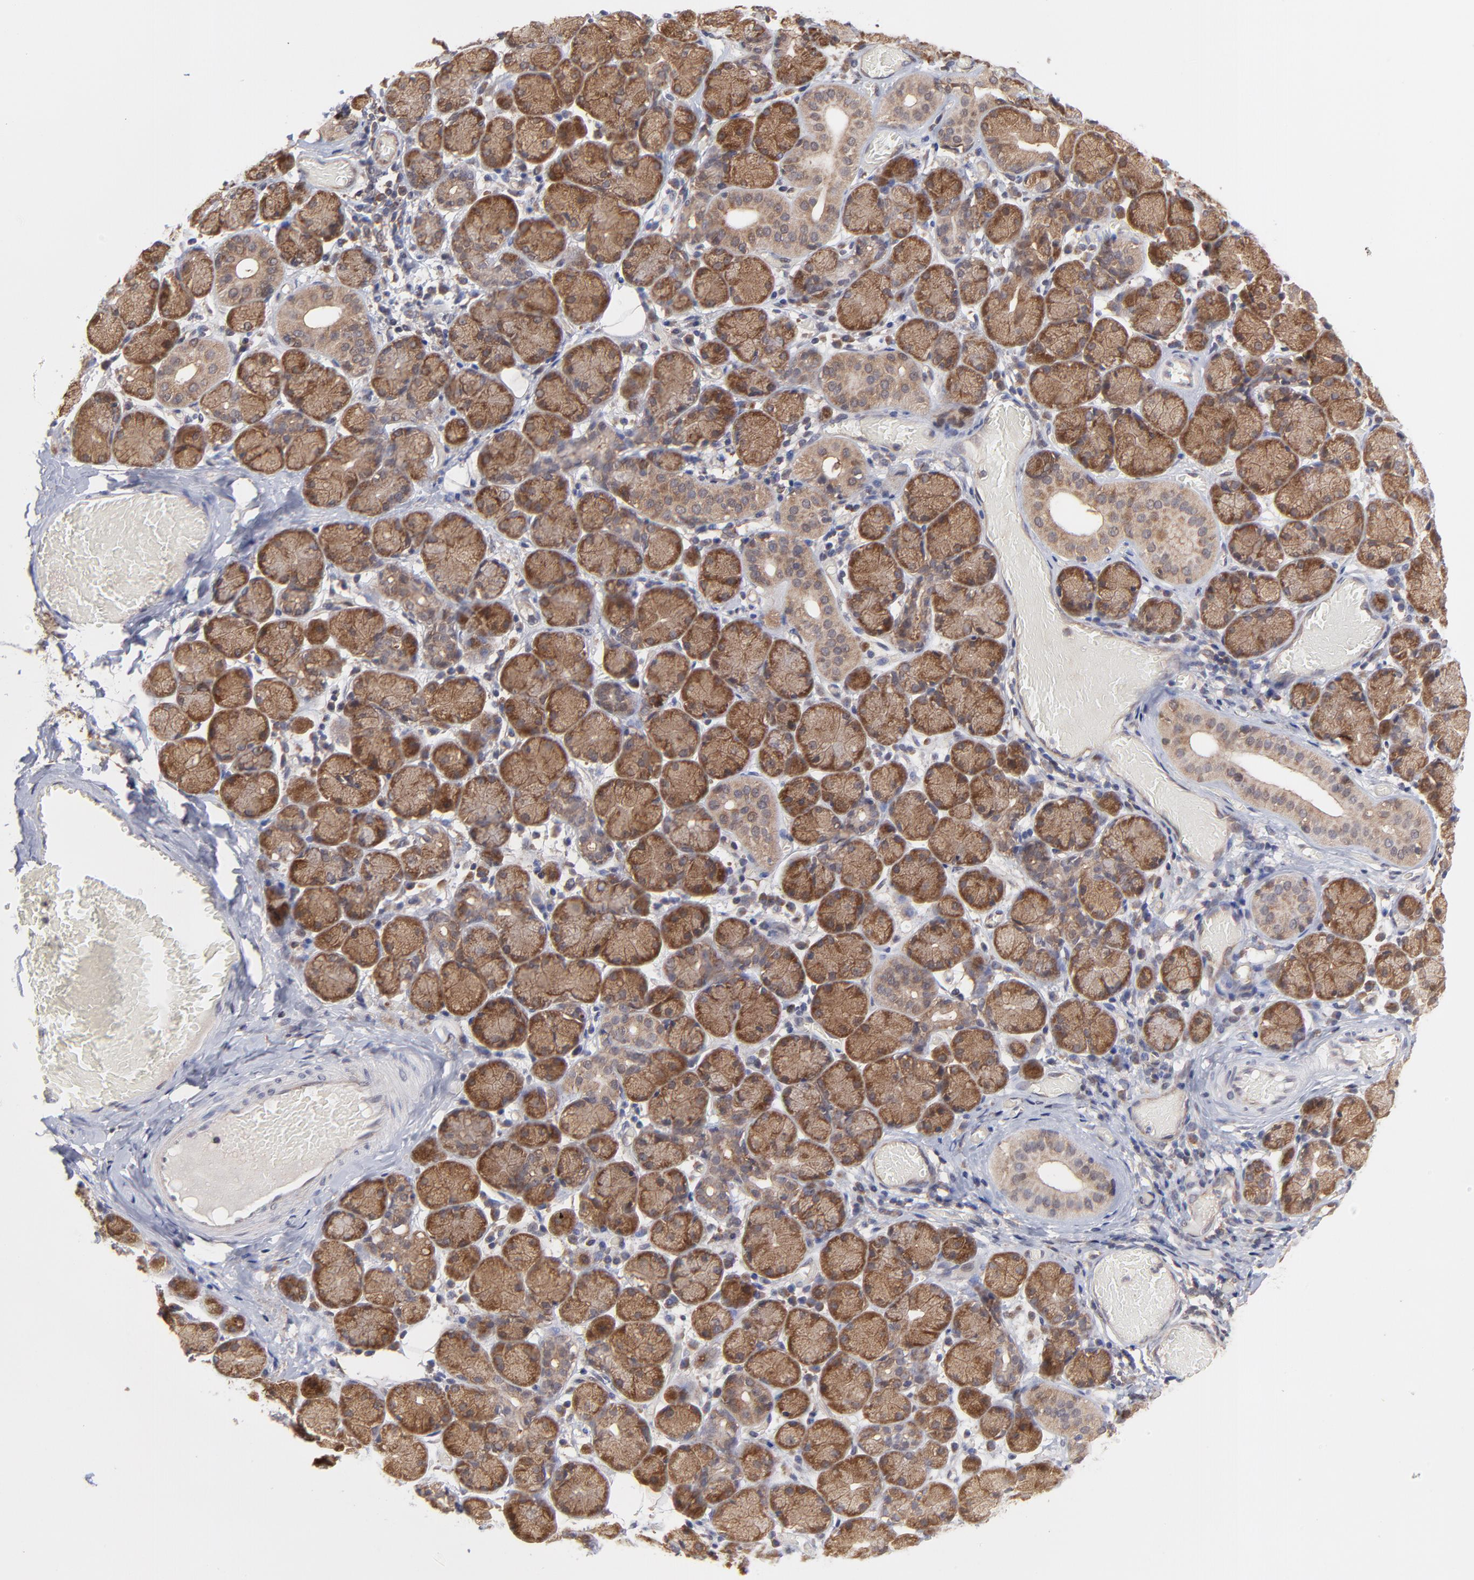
{"staining": {"intensity": "moderate", "quantity": ">75%", "location": "cytoplasmic/membranous"}, "tissue": "salivary gland", "cell_type": "Glandular cells", "image_type": "normal", "snomed": [{"axis": "morphology", "description": "Normal tissue, NOS"}, {"axis": "topography", "description": "Salivary gland"}], "caption": "DAB (3,3'-diaminobenzidine) immunohistochemical staining of normal salivary gland displays moderate cytoplasmic/membranous protein positivity in about >75% of glandular cells.", "gene": "GART", "patient": {"sex": "female", "age": 24}}